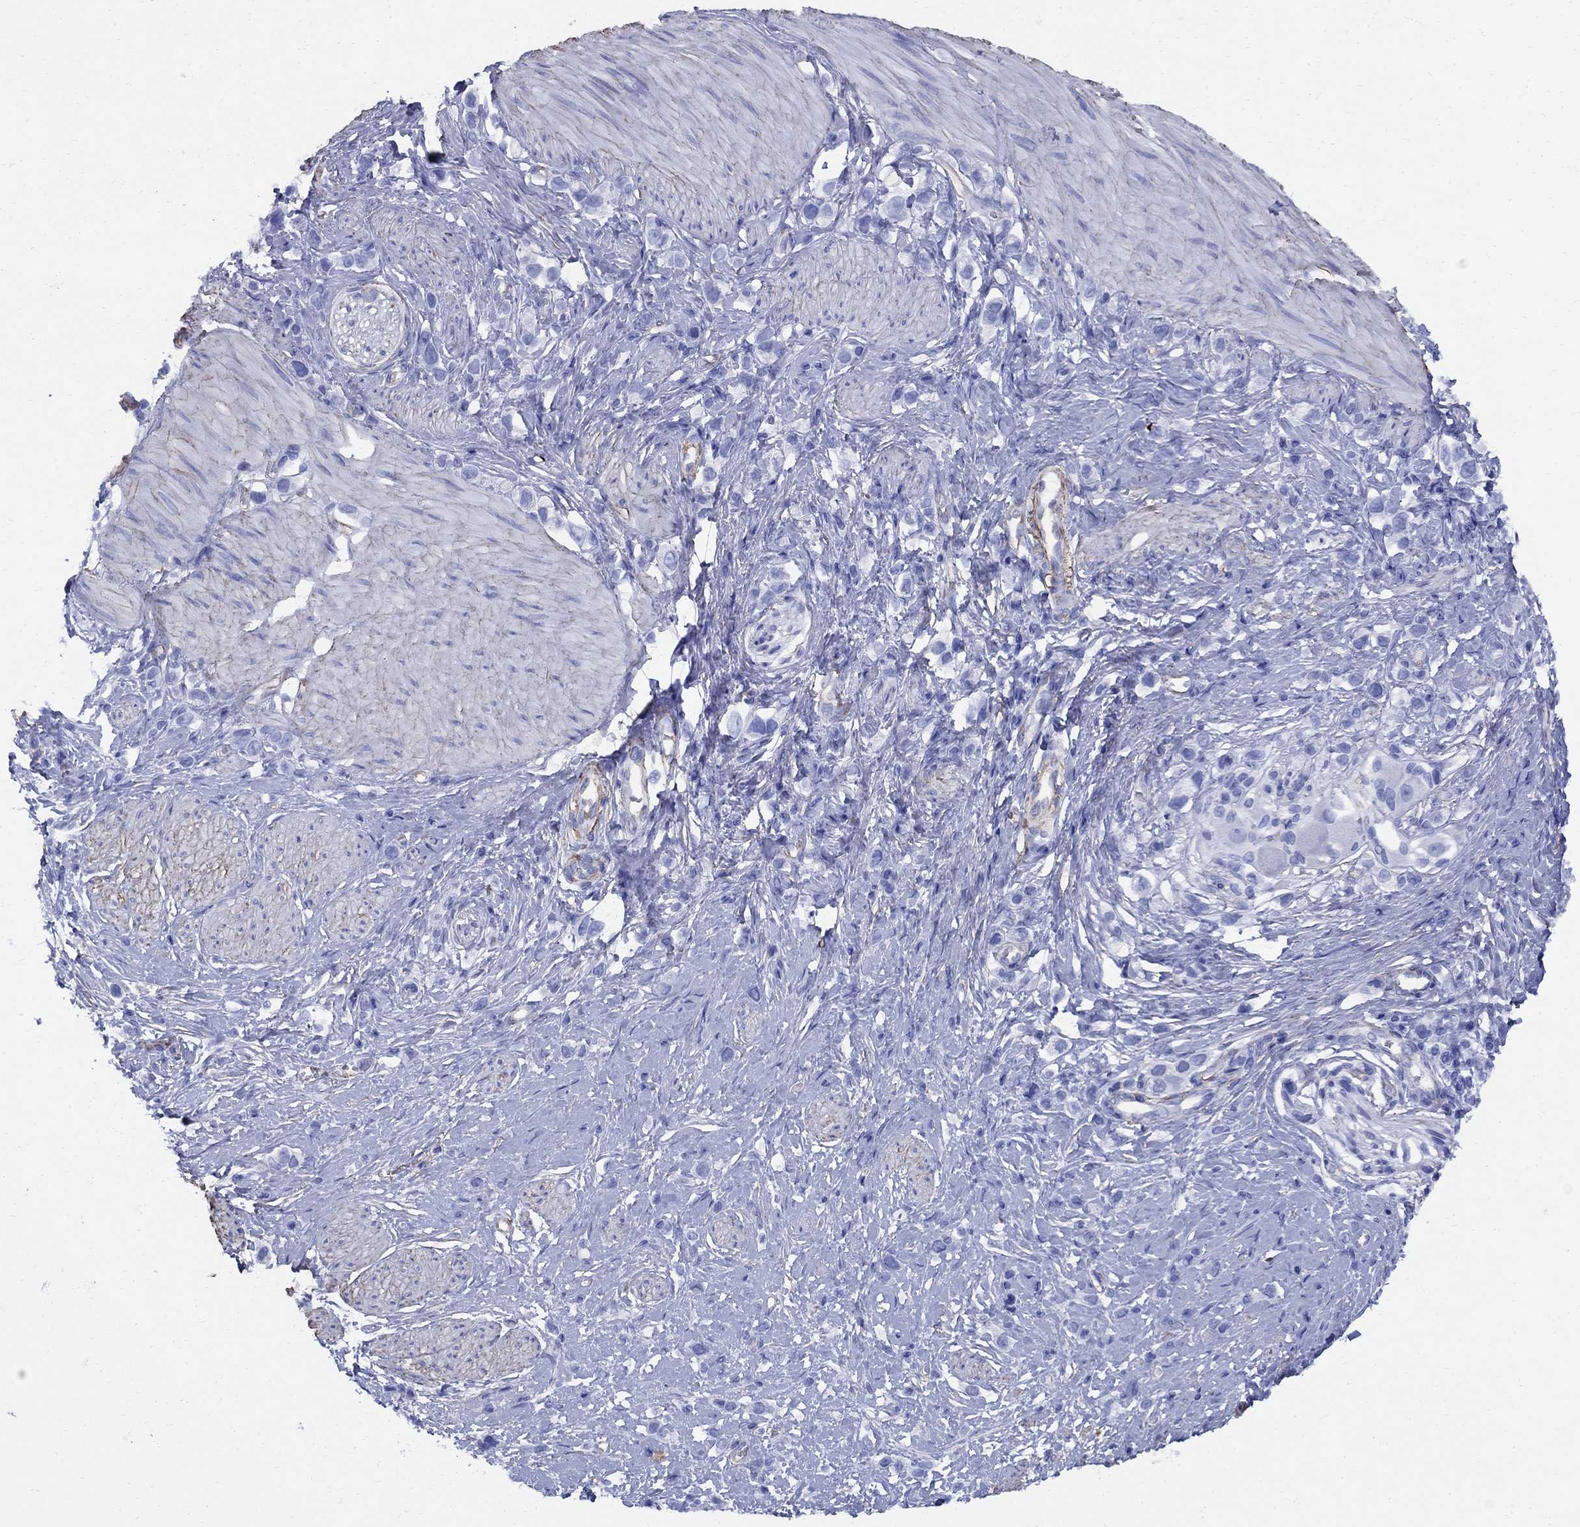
{"staining": {"intensity": "negative", "quantity": "none", "location": "none"}, "tissue": "stomach cancer", "cell_type": "Tumor cells", "image_type": "cancer", "snomed": [{"axis": "morphology", "description": "Normal tissue, NOS"}, {"axis": "morphology", "description": "Adenocarcinoma, NOS"}, {"axis": "morphology", "description": "Adenocarcinoma, High grade"}, {"axis": "topography", "description": "Stomach, upper"}, {"axis": "topography", "description": "Stomach"}], "caption": "Histopathology image shows no protein expression in tumor cells of stomach adenocarcinoma tissue. Brightfield microscopy of immunohistochemistry (IHC) stained with DAB (brown) and hematoxylin (blue), captured at high magnification.", "gene": "VTN", "patient": {"sex": "female", "age": 65}}